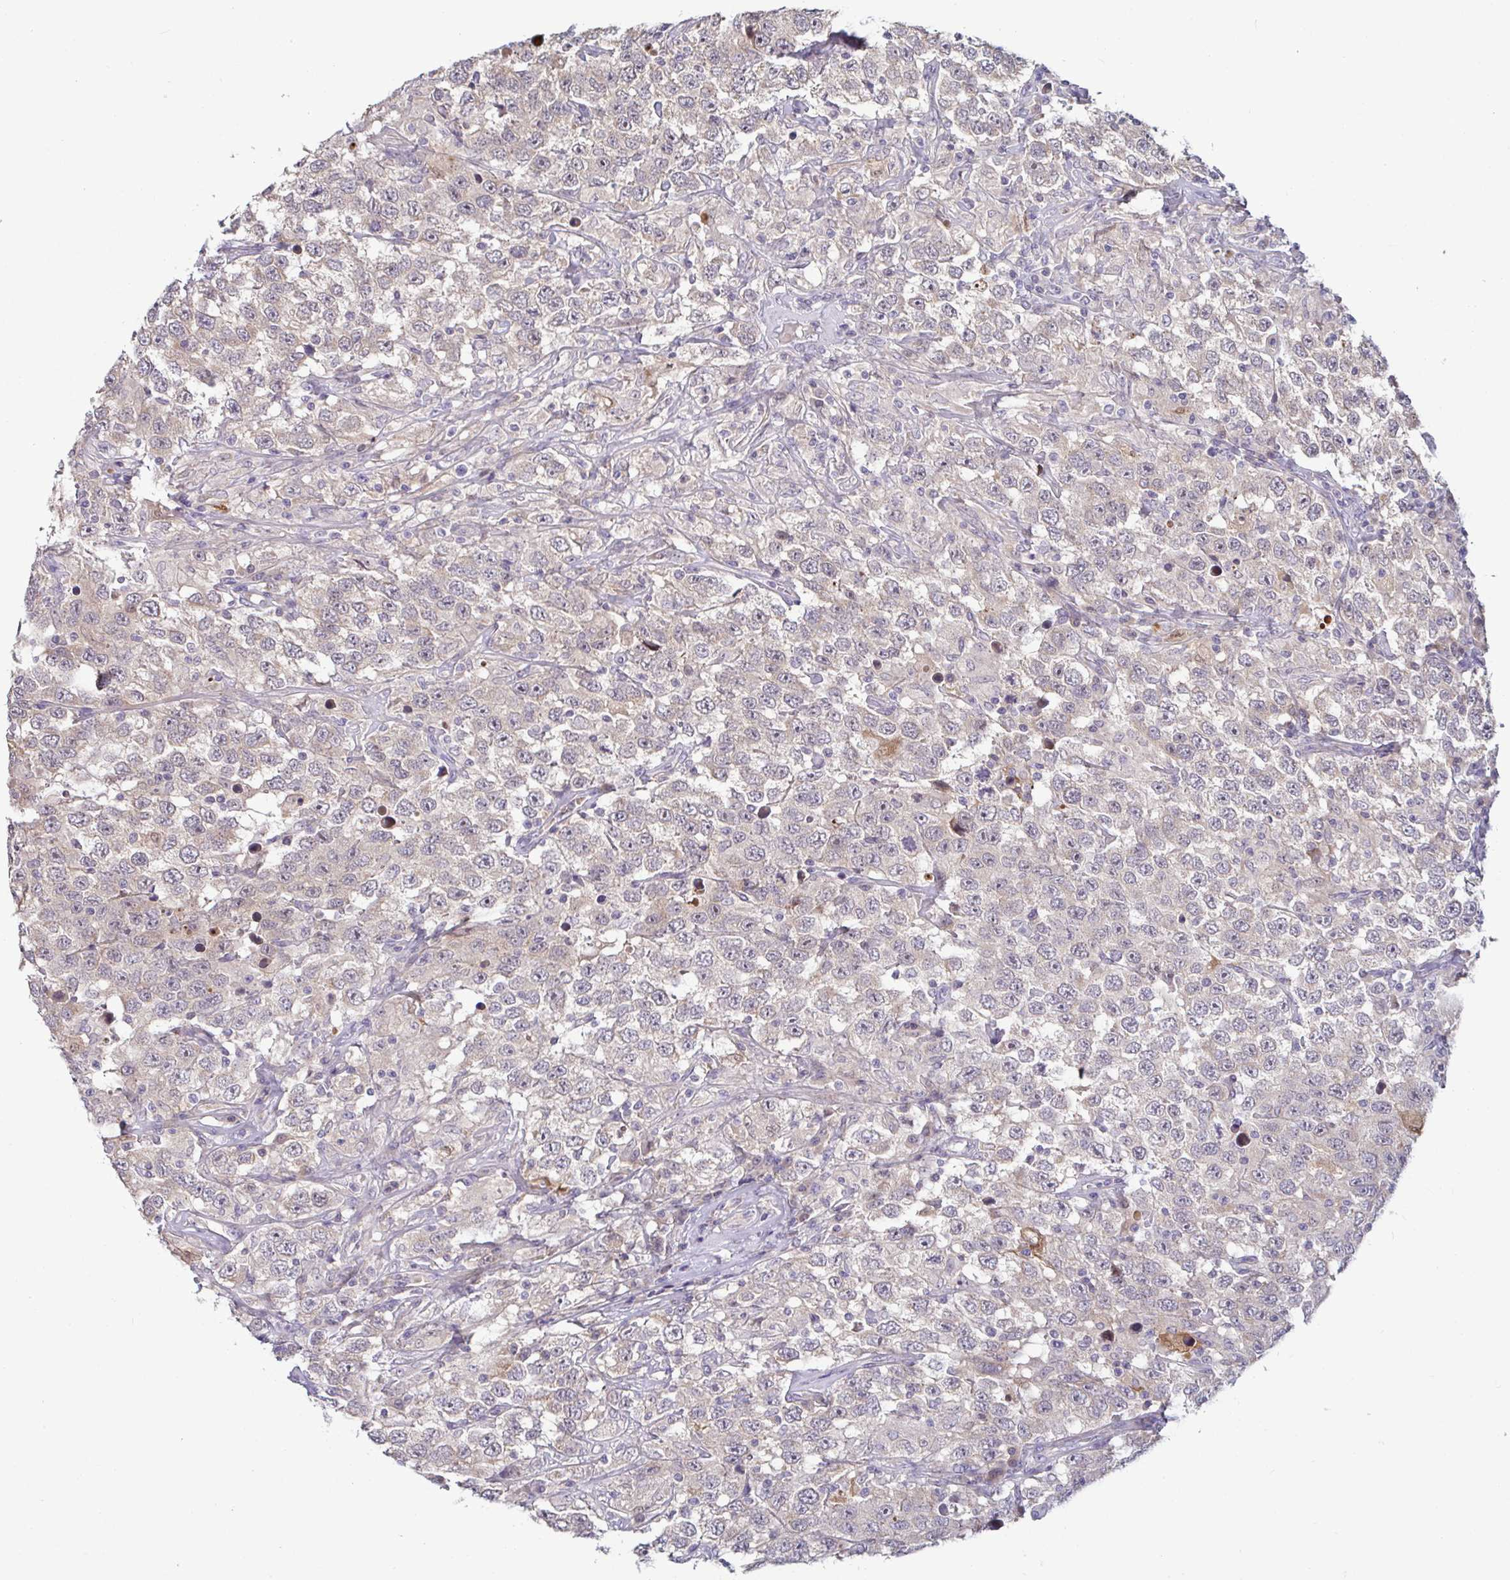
{"staining": {"intensity": "negative", "quantity": "none", "location": "none"}, "tissue": "testis cancer", "cell_type": "Tumor cells", "image_type": "cancer", "snomed": [{"axis": "morphology", "description": "Seminoma, NOS"}, {"axis": "topography", "description": "Testis"}], "caption": "Immunohistochemical staining of human testis cancer exhibits no significant positivity in tumor cells.", "gene": "GSTM1", "patient": {"sex": "male", "age": 41}}